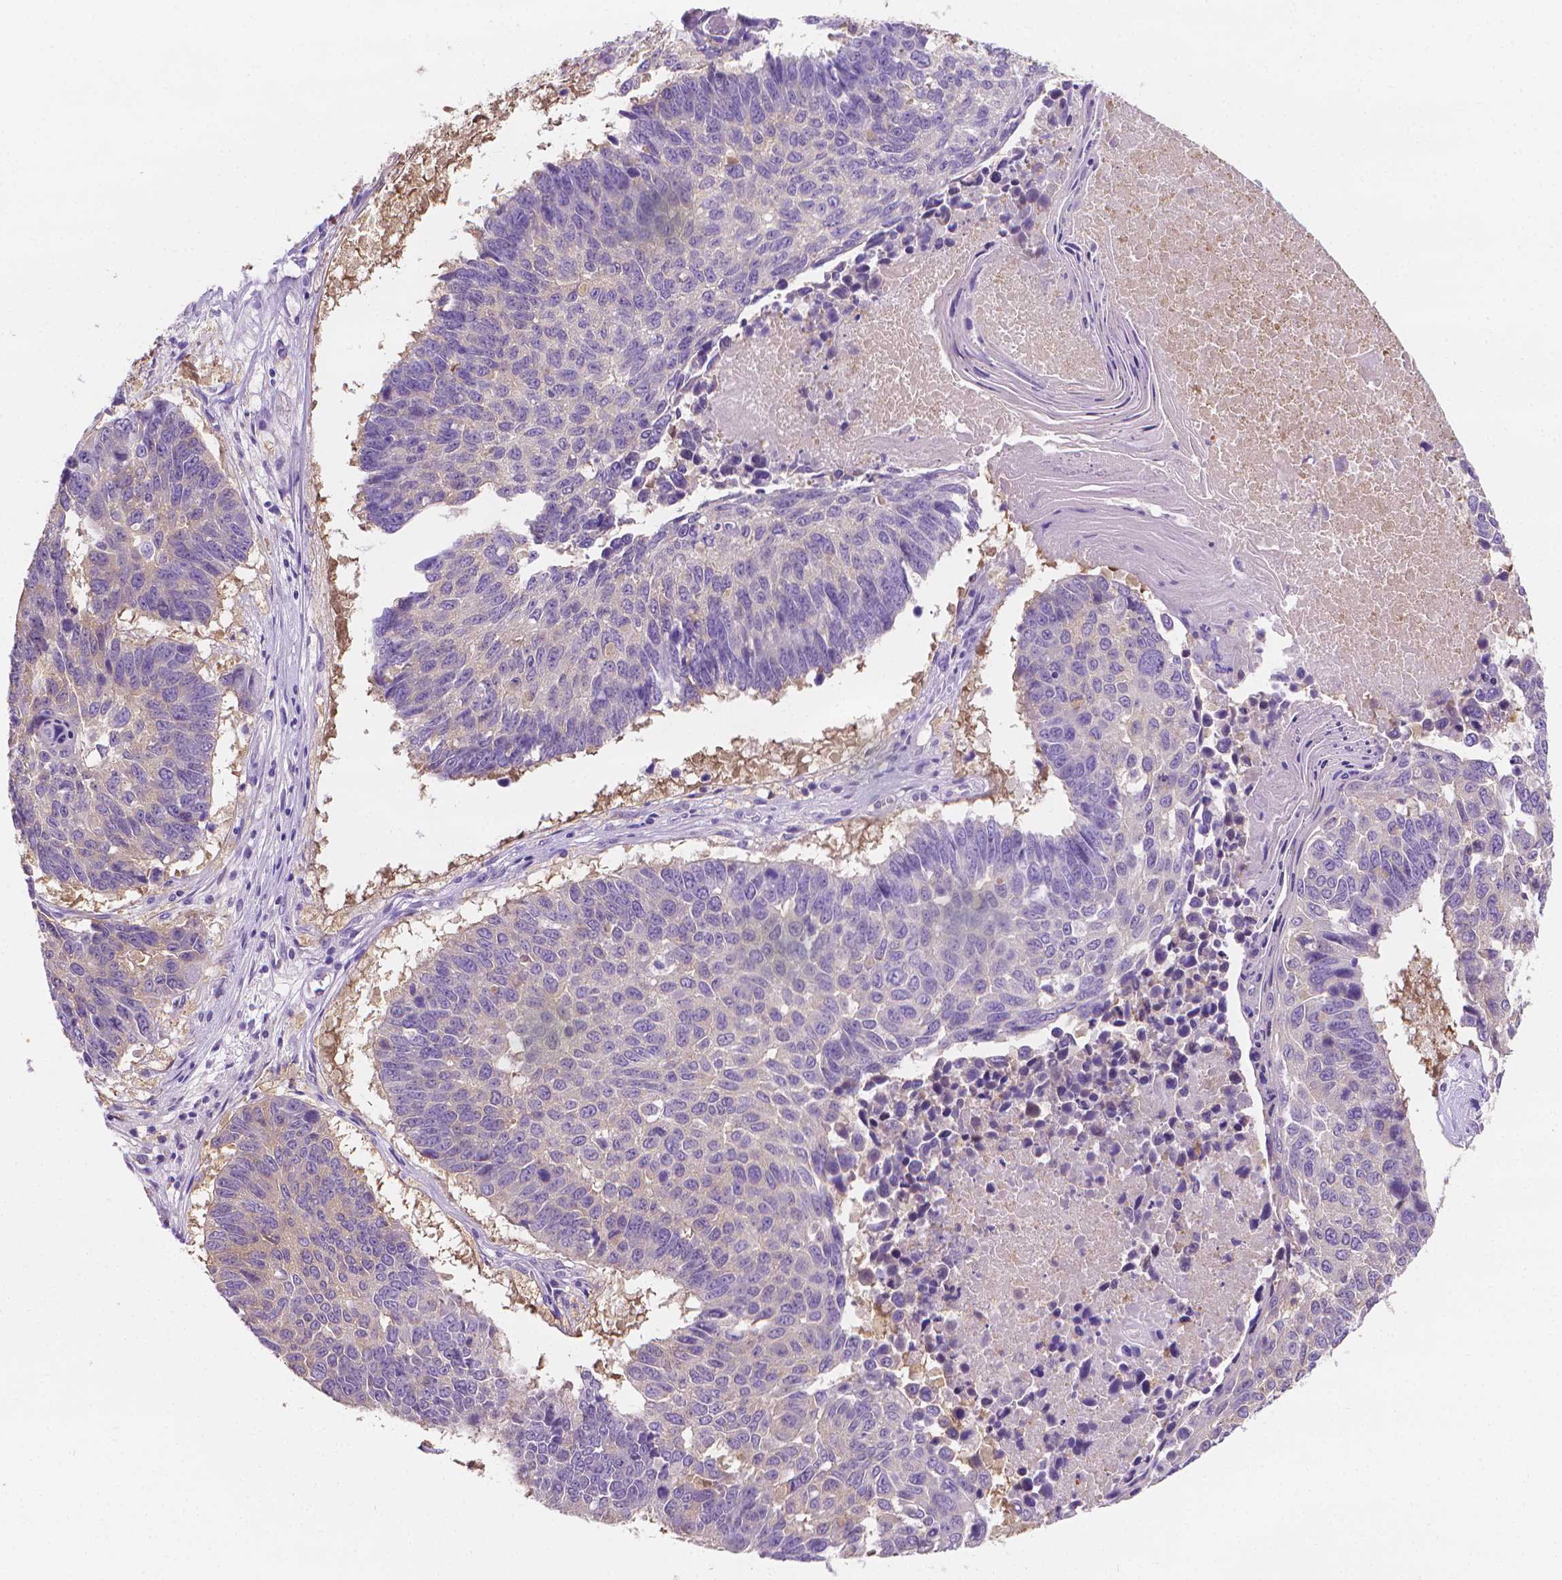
{"staining": {"intensity": "negative", "quantity": "none", "location": "none"}, "tissue": "lung cancer", "cell_type": "Tumor cells", "image_type": "cancer", "snomed": [{"axis": "morphology", "description": "Squamous cell carcinoma, NOS"}, {"axis": "topography", "description": "Lung"}], "caption": "High magnification brightfield microscopy of lung squamous cell carcinoma stained with DAB (brown) and counterstained with hematoxylin (blue): tumor cells show no significant positivity.", "gene": "FASN", "patient": {"sex": "male", "age": 73}}